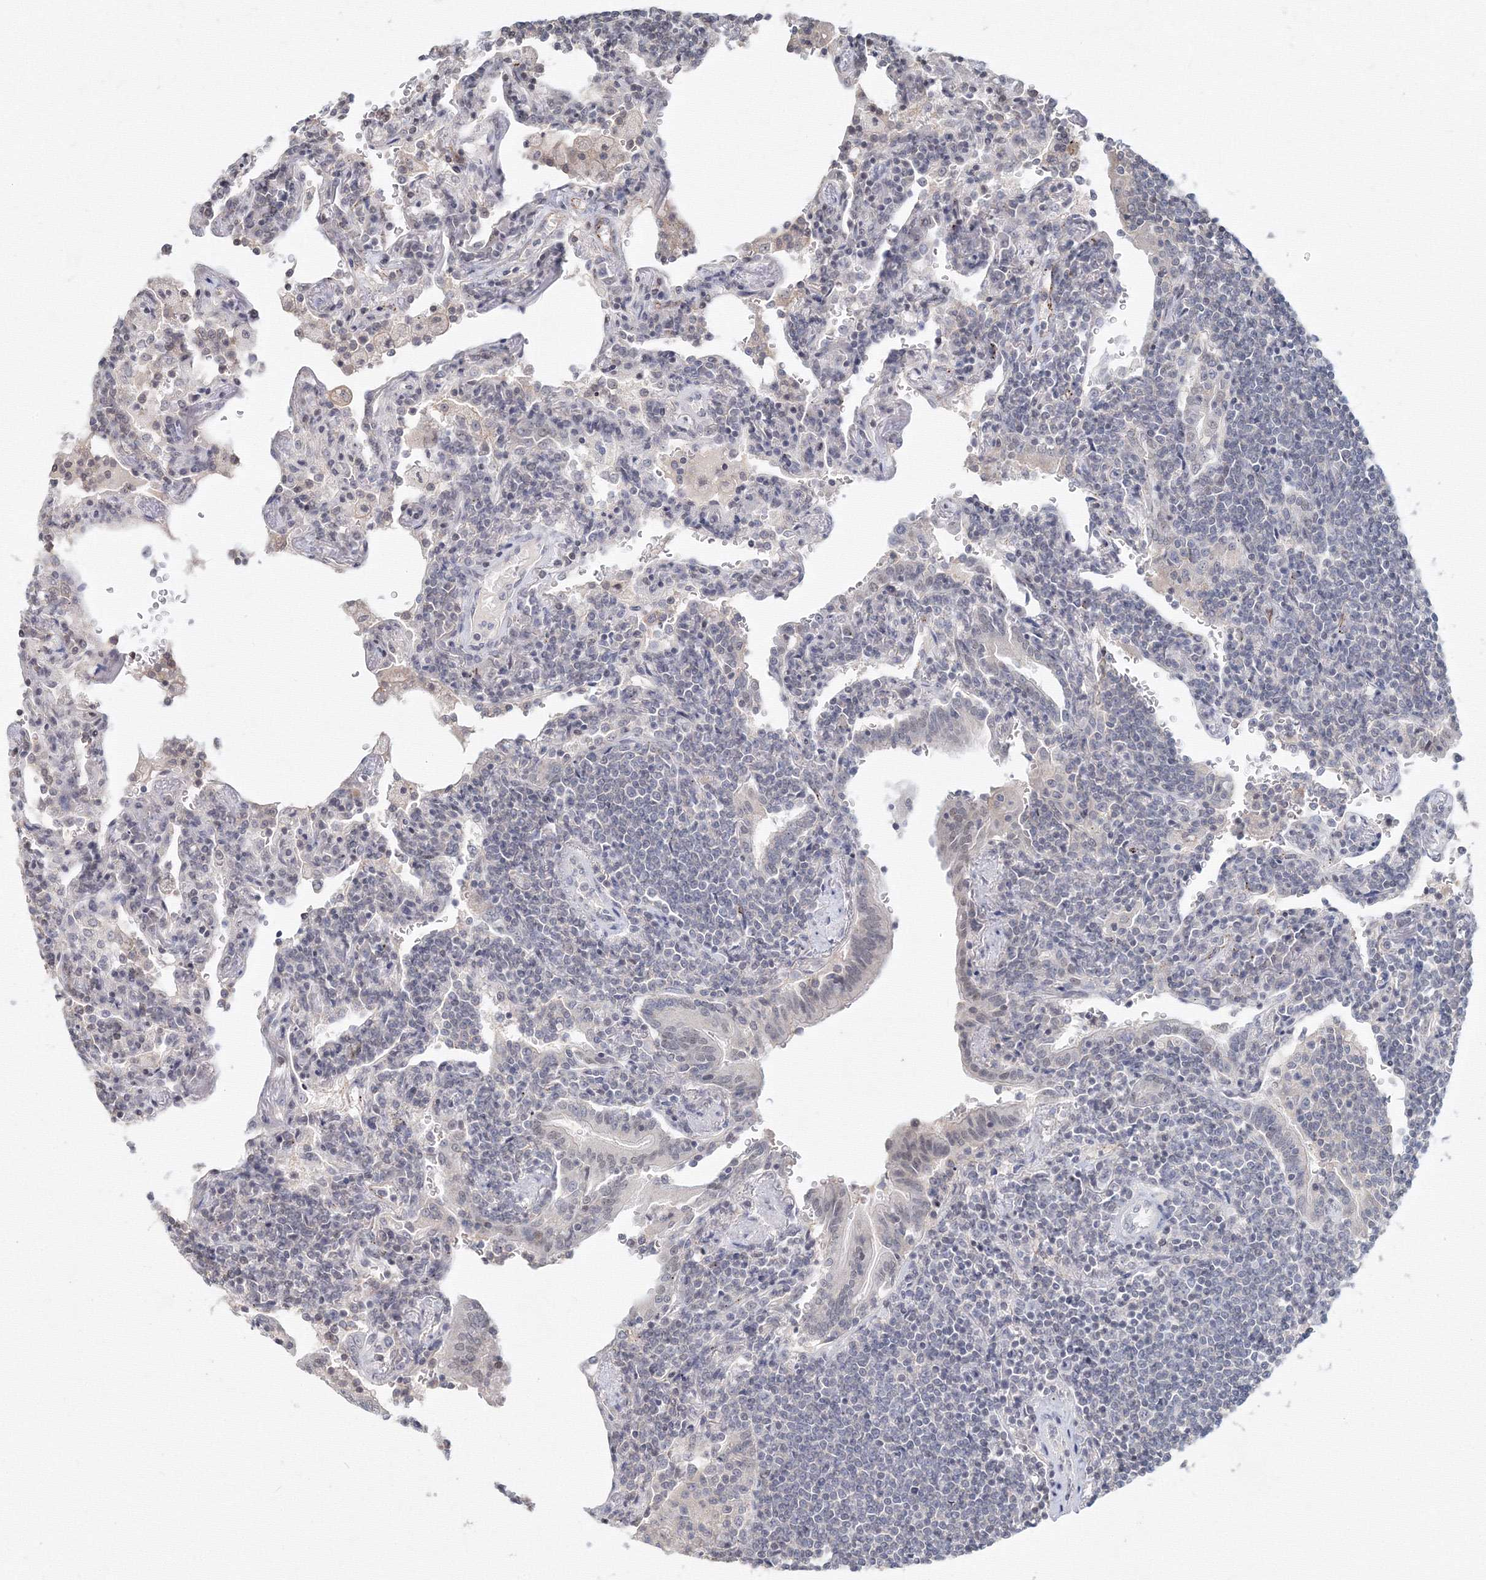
{"staining": {"intensity": "negative", "quantity": "none", "location": "none"}, "tissue": "lymphoma", "cell_type": "Tumor cells", "image_type": "cancer", "snomed": [{"axis": "morphology", "description": "Malignant lymphoma, non-Hodgkin's type, Low grade"}, {"axis": "topography", "description": "Lung"}], "caption": "The photomicrograph demonstrates no staining of tumor cells in lymphoma. (DAB immunohistochemistry (IHC) with hematoxylin counter stain).", "gene": "SLC7A7", "patient": {"sex": "female", "age": 71}}